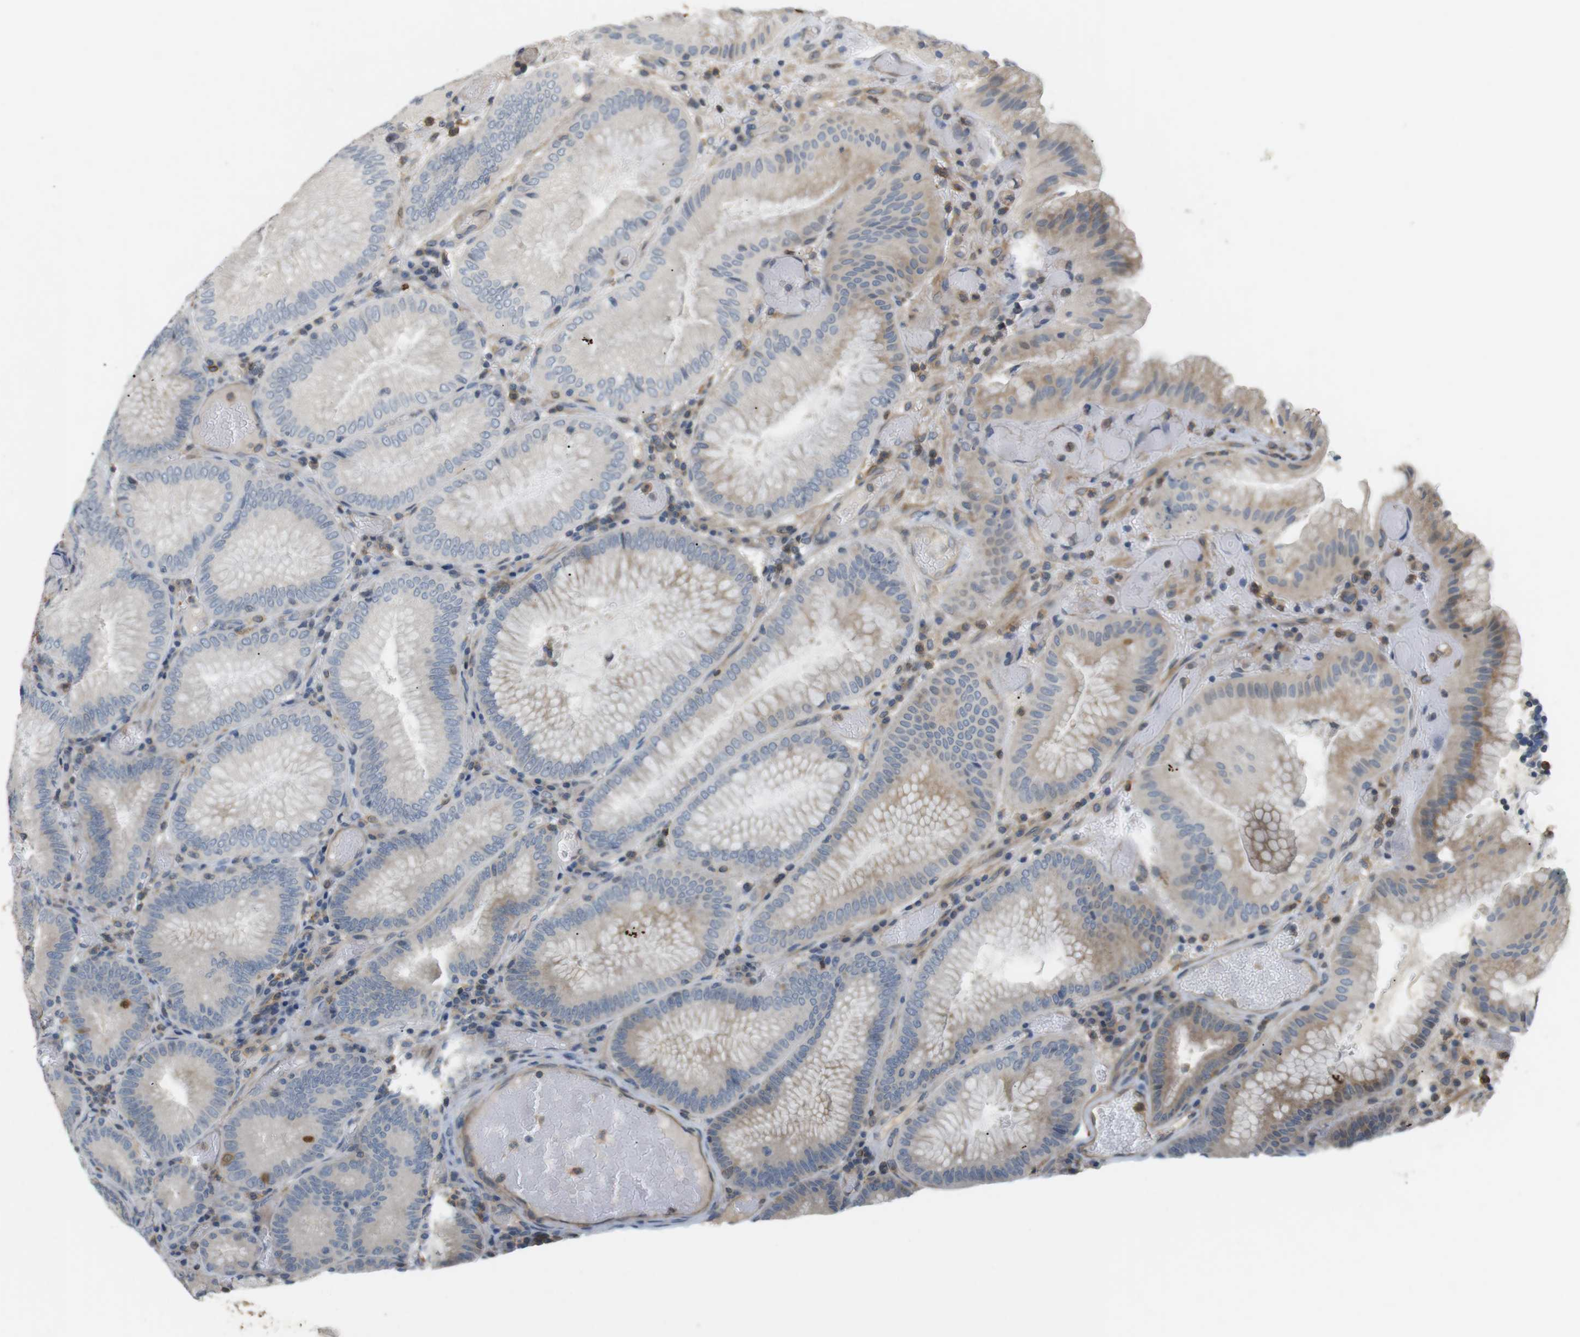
{"staining": {"intensity": "moderate", "quantity": "<25%", "location": "cytoplasmic/membranous"}, "tissue": "stomach", "cell_type": "Glandular cells", "image_type": "normal", "snomed": [{"axis": "morphology", "description": "Normal tissue, NOS"}, {"axis": "morphology", "description": "Carcinoid, malignant, NOS"}, {"axis": "topography", "description": "Stomach, upper"}], "caption": "Immunohistochemistry (IHC) (DAB) staining of normal human stomach reveals moderate cytoplasmic/membranous protein staining in about <25% of glandular cells. (Brightfield microscopy of DAB IHC at high magnification).", "gene": "P2RY1", "patient": {"sex": "male", "age": 39}}